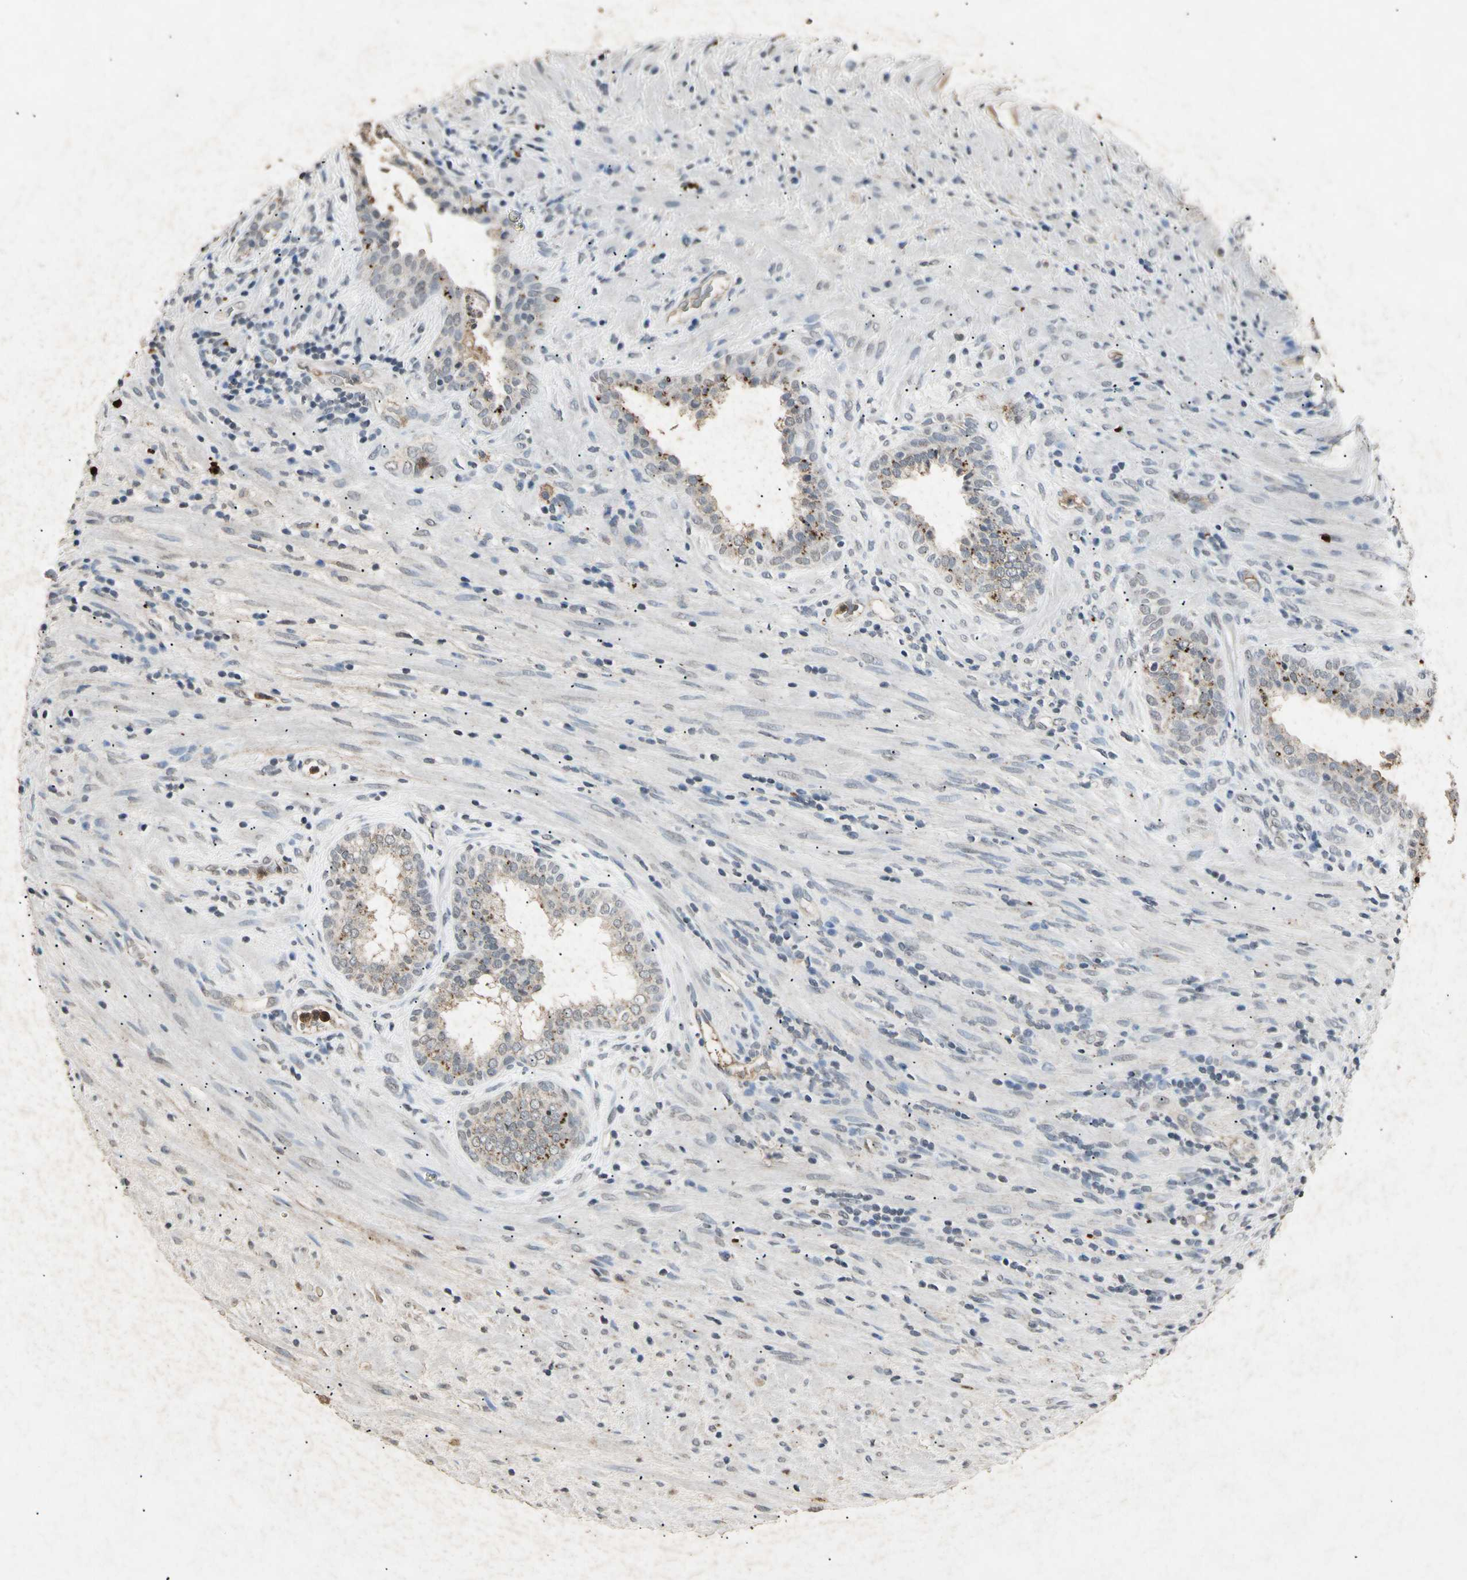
{"staining": {"intensity": "moderate", "quantity": "25%-75%", "location": "cytoplasmic/membranous"}, "tissue": "prostate", "cell_type": "Glandular cells", "image_type": "normal", "snomed": [{"axis": "morphology", "description": "Normal tissue, NOS"}, {"axis": "topography", "description": "Prostate"}], "caption": "Protein expression analysis of unremarkable human prostate reveals moderate cytoplasmic/membranous staining in about 25%-75% of glandular cells.", "gene": "CP", "patient": {"sex": "male", "age": 76}}